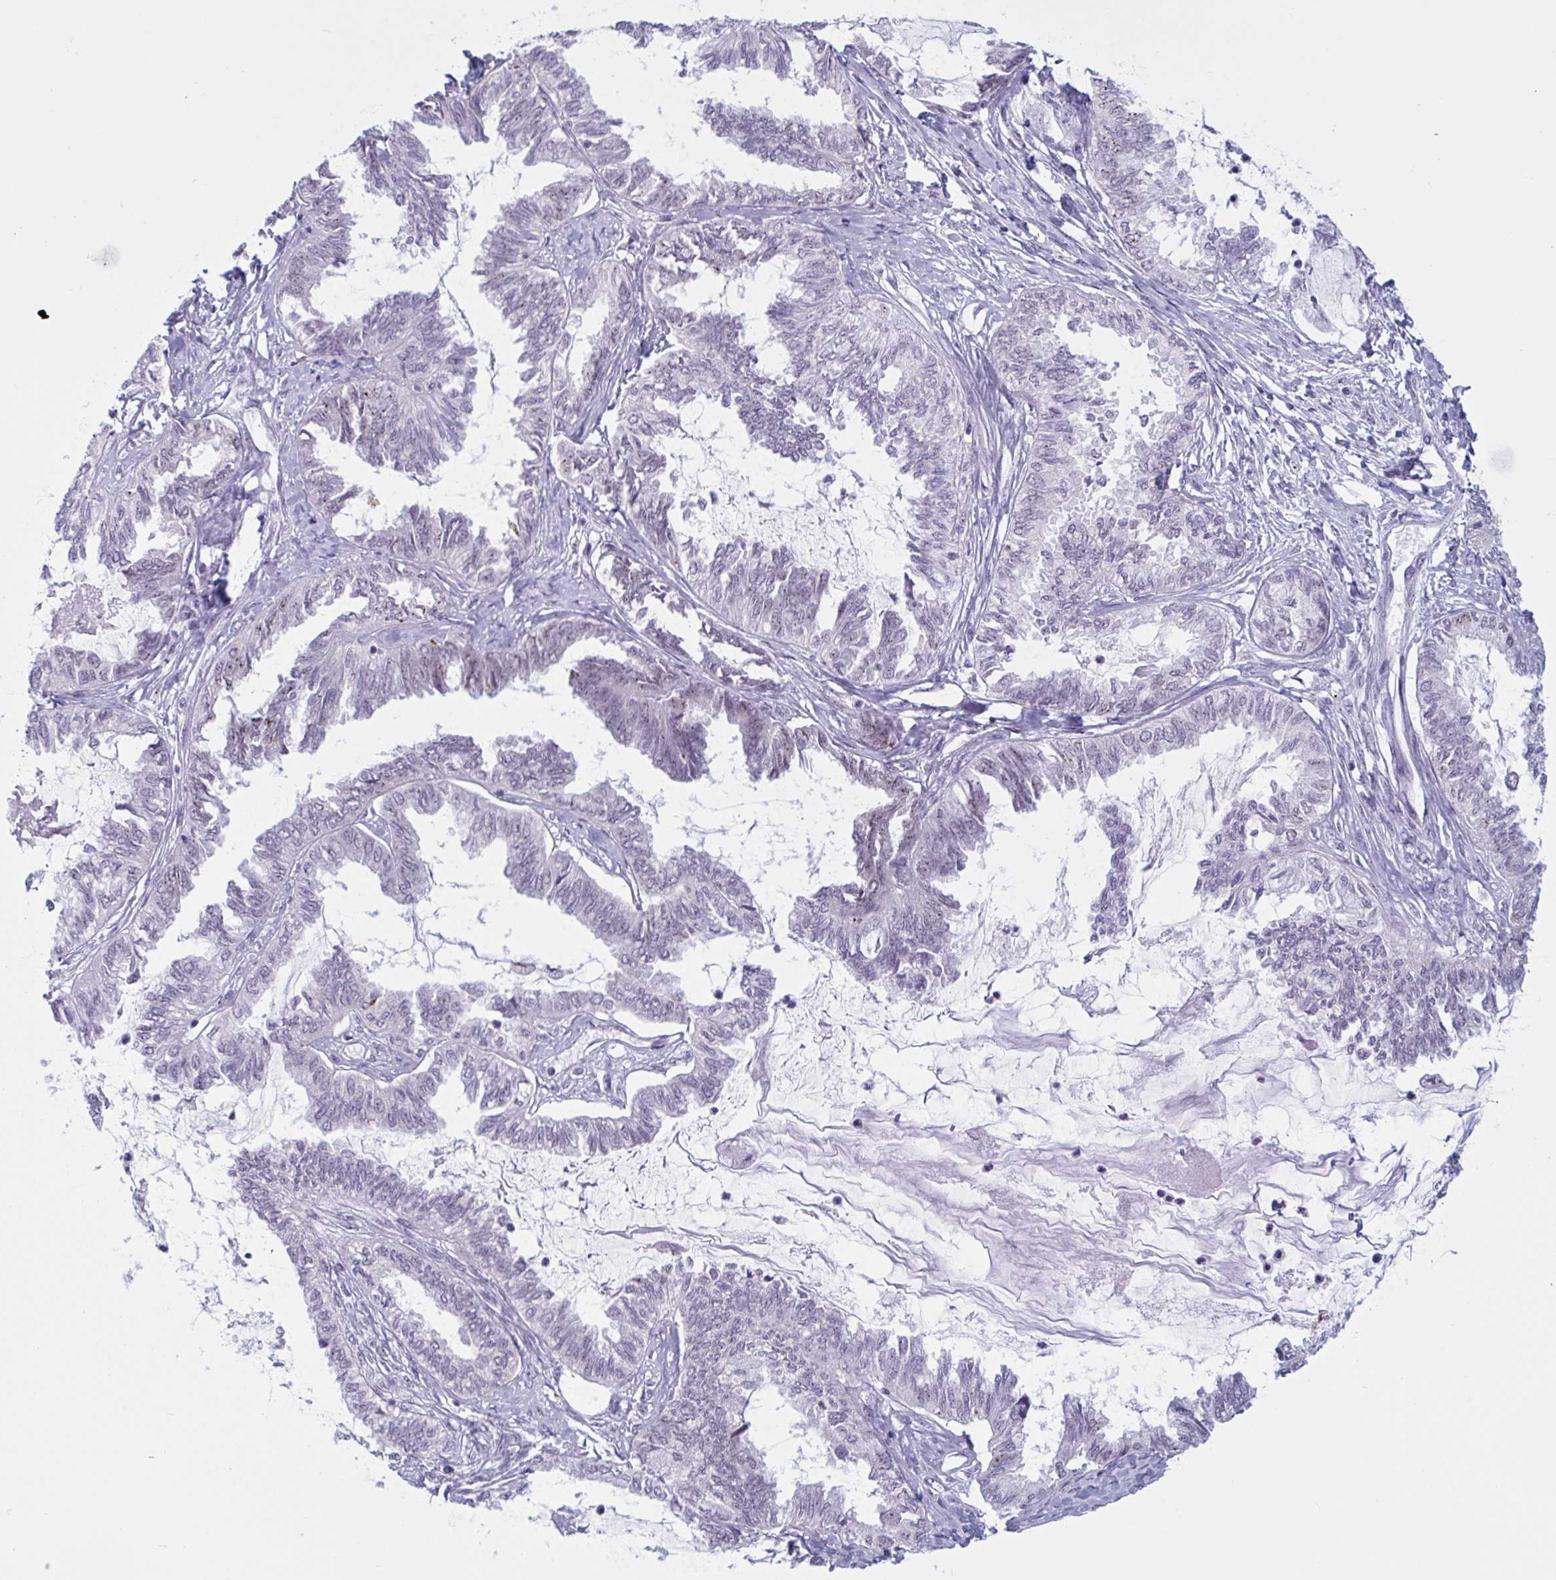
{"staining": {"intensity": "weak", "quantity": "25%-75%", "location": "nuclear"}, "tissue": "ovarian cancer", "cell_type": "Tumor cells", "image_type": "cancer", "snomed": [{"axis": "morphology", "description": "Carcinoma, endometroid"}, {"axis": "topography", "description": "Ovary"}], "caption": "This histopathology image displays immunohistochemistry staining of human endometroid carcinoma (ovarian), with low weak nuclear positivity in approximately 25%-75% of tumor cells.", "gene": "TGM6", "patient": {"sex": "female", "age": 70}}